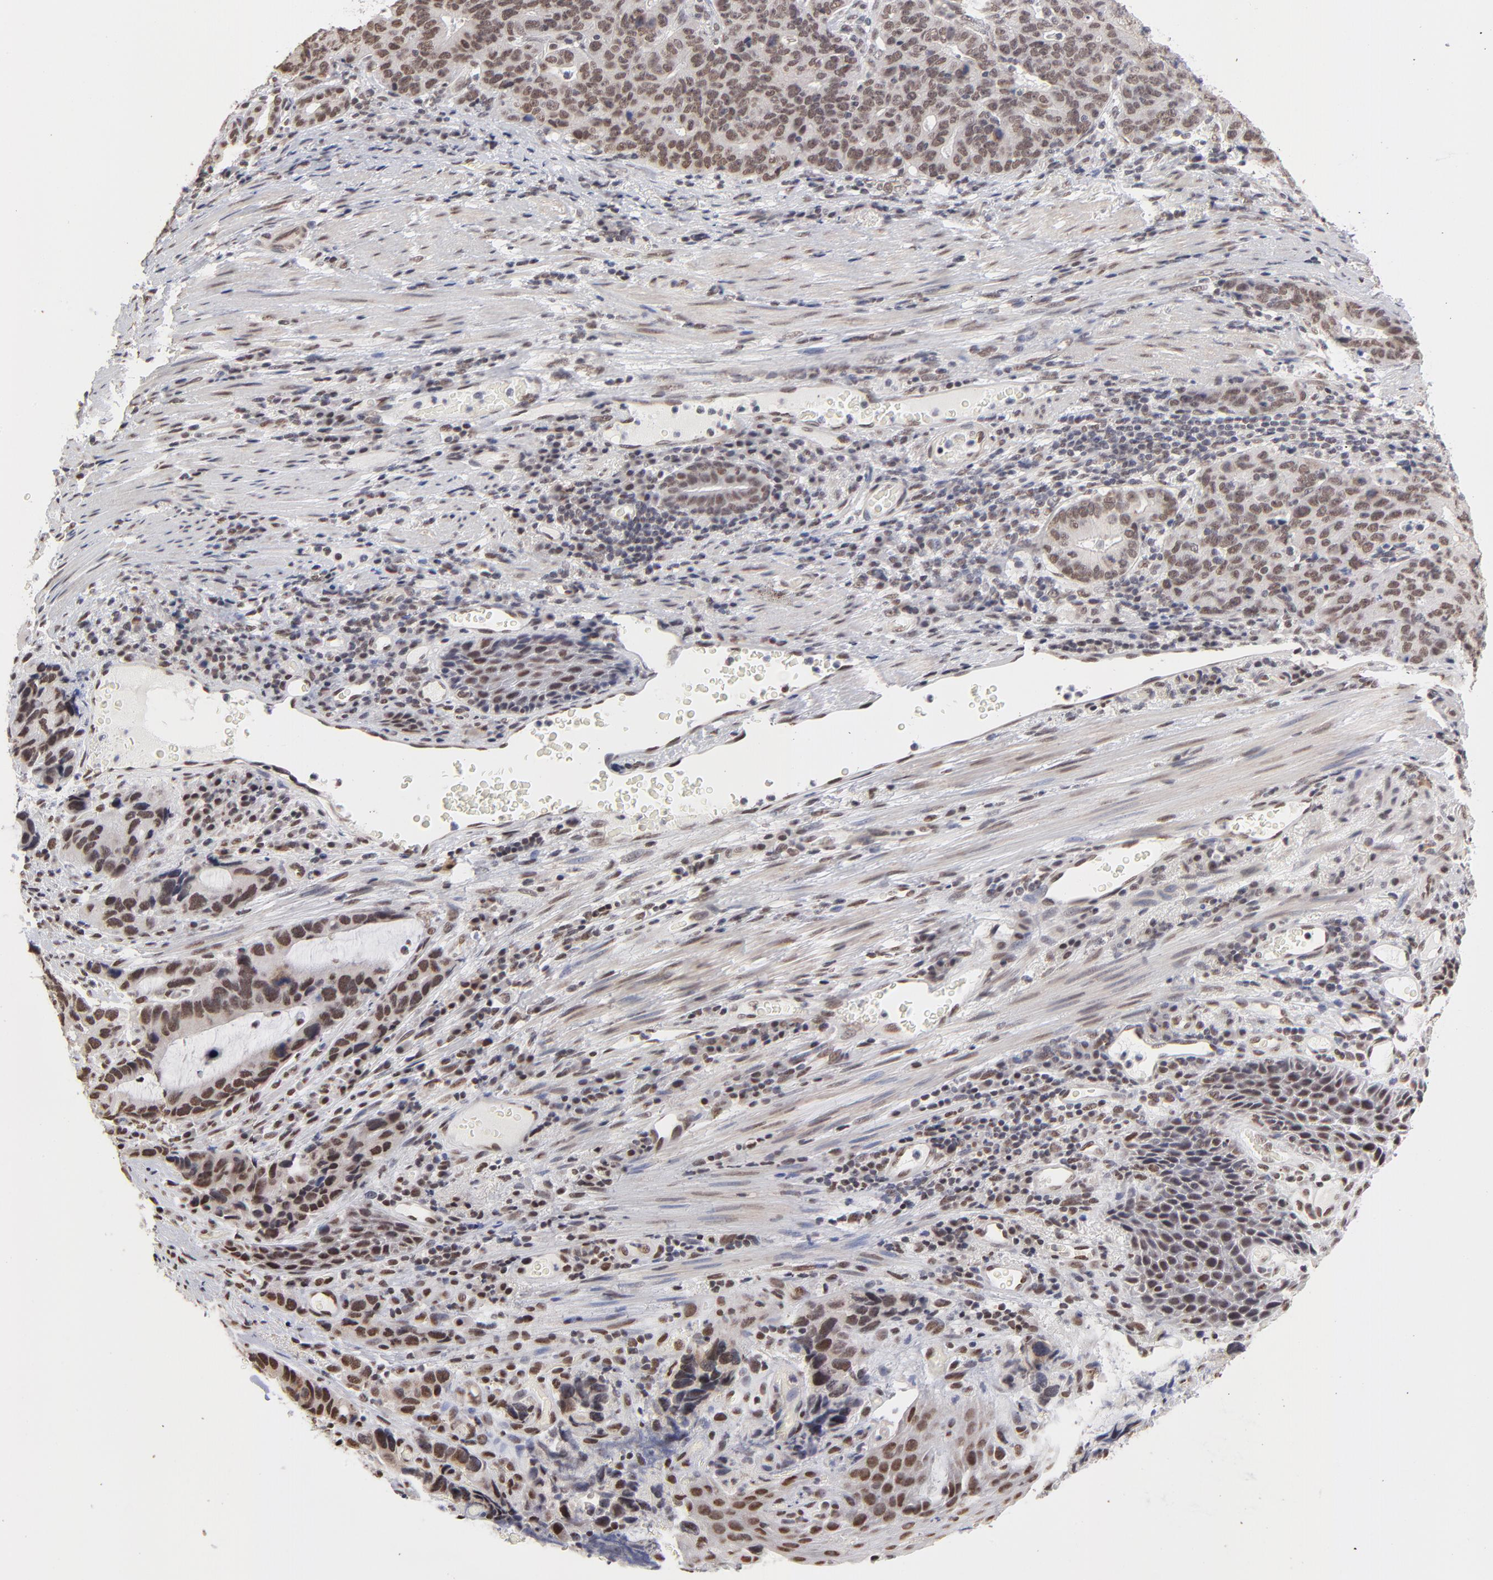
{"staining": {"intensity": "strong", "quantity": ">75%", "location": "nuclear"}, "tissue": "stomach cancer", "cell_type": "Tumor cells", "image_type": "cancer", "snomed": [{"axis": "morphology", "description": "Adenocarcinoma, NOS"}, {"axis": "topography", "description": "Esophagus"}, {"axis": "topography", "description": "Stomach"}], "caption": "Protein staining demonstrates strong nuclear positivity in approximately >75% of tumor cells in stomach cancer. The protein of interest is stained brown, and the nuclei are stained in blue (DAB IHC with brightfield microscopy, high magnification).", "gene": "ZNF3", "patient": {"sex": "male", "age": 74}}